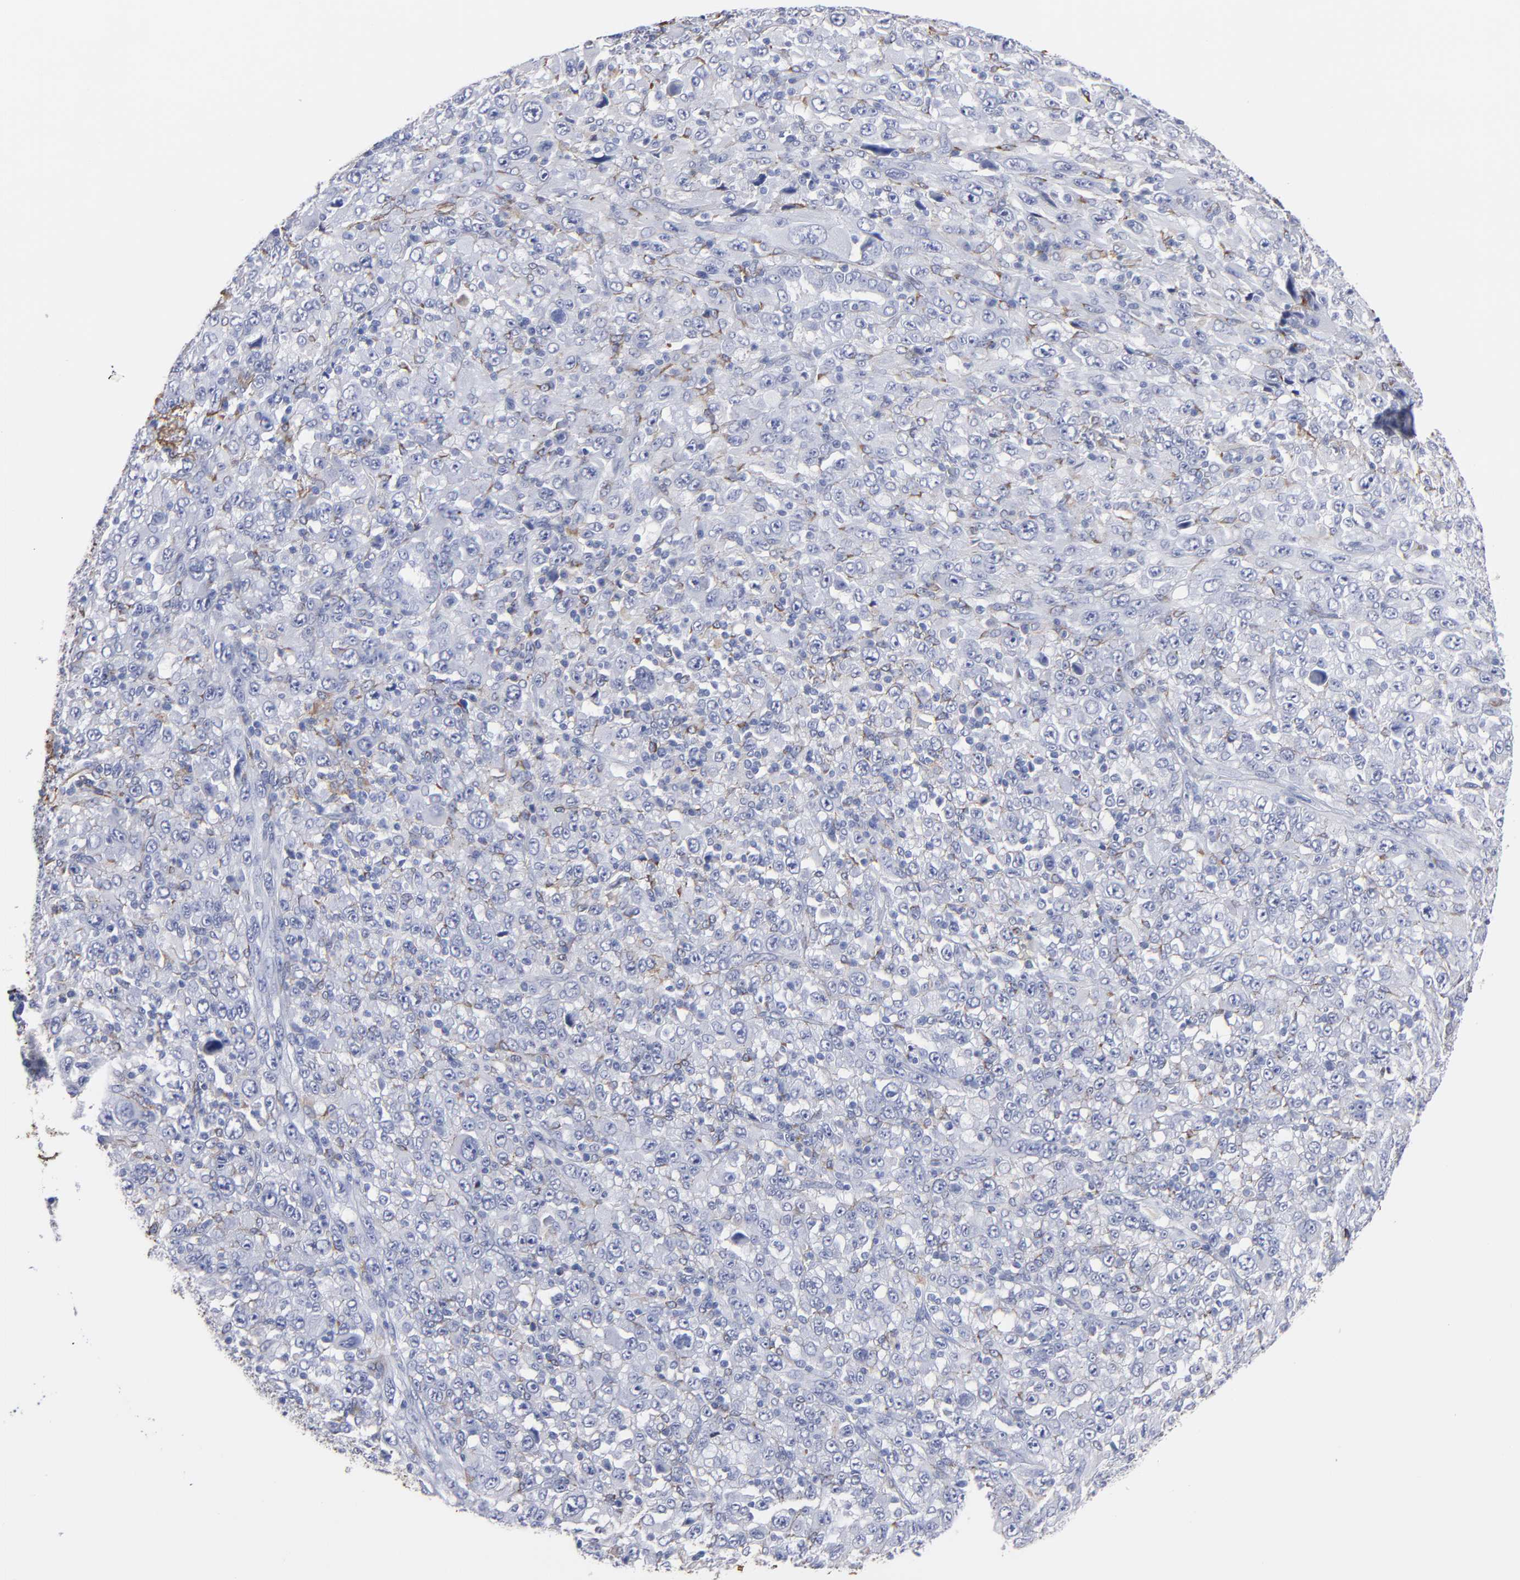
{"staining": {"intensity": "negative", "quantity": "none", "location": "none"}, "tissue": "melanoma", "cell_type": "Tumor cells", "image_type": "cancer", "snomed": [{"axis": "morphology", "description": "Malignant melanoma, Metastatic site"}, {"axis": "topography", "description": "Skin"}], "caption": "Tumor cells are negative for protein expression in human malignant melanoma (metastatic site). Nuclei are stained in blue.", "gene": "EMILIN1", "patient": {"sex": "female", "age": 56}}